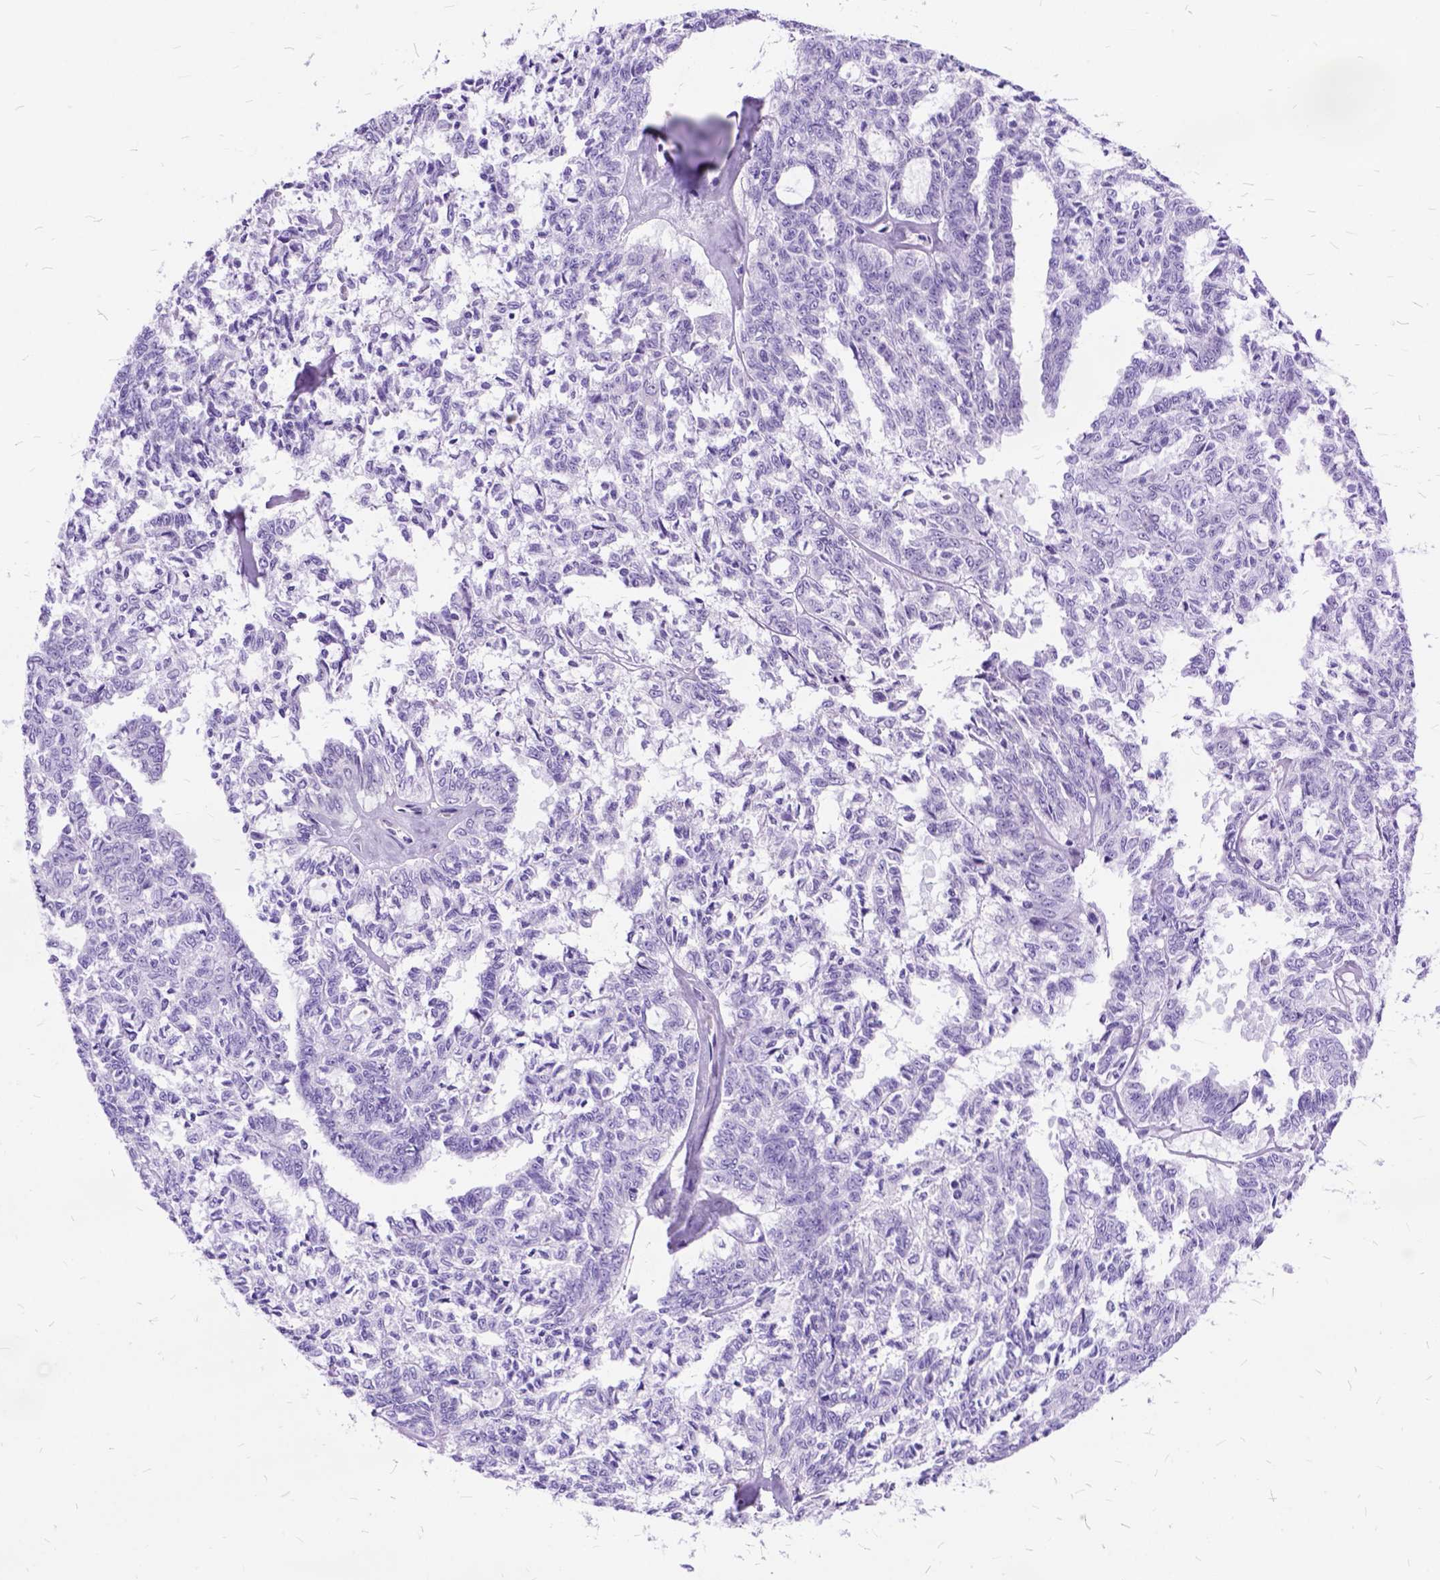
{"staining": {"intensity": "negative", "quantity": "none", "location": "none"}, "tissue": "ovarian cancer", "cell_type": "Tumor cells", "image_type": "cancer", "snomed": [{"axis": "morphology", "description": "Cystadenocarcinoma, serous, NOS"}, {"axis": "topography", "description": "Ovary"}], "caption": "Protein analysis of ovarian cancer exhibits no significant expression in tumor cells.", "gene": "ARL9", "patient": {"sex": "female", "age": 71}}